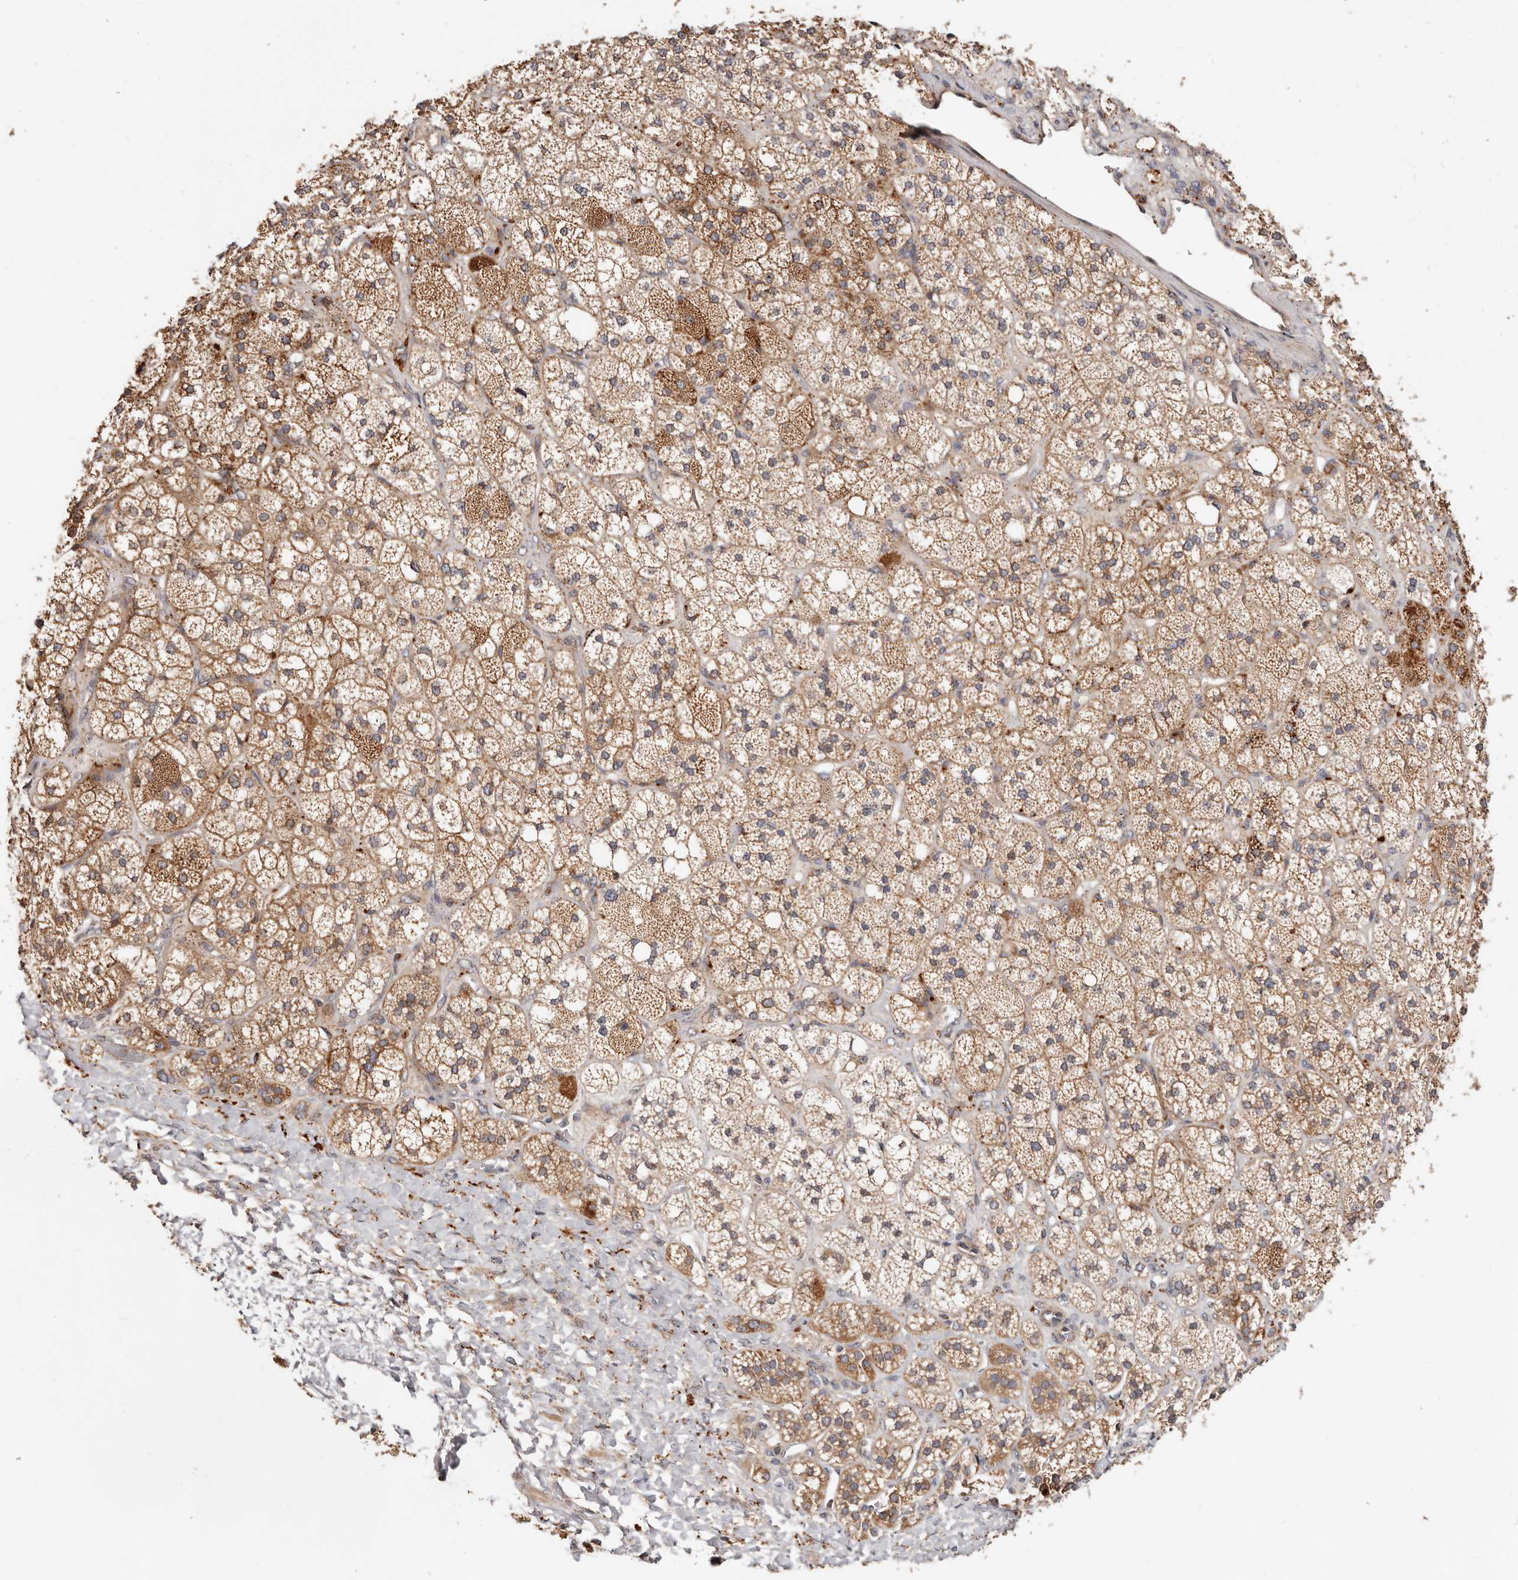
{"staining": {"intensity": "moderate", "quantity": ">75%", "location": "cytoplasmic/membranous"}, "tissue": "adrenal gland", "cell_type": "Glandular cells", "image_type": "normal", "snomed": [{"axis": "morphology", "description": "Normal tissue, NOS"}, {"axis": "topography", "description": "Adrenal gland"}], "caption": "Protein staining demonstrates moderate cytoplasmic/membranous expression in approximately >75% of glandular cells in normal adrenal gland. (IHC, brightfield microscopy, high magnification).", "gene": "USP33", "patient": {"sex": "male", "age": 61}}